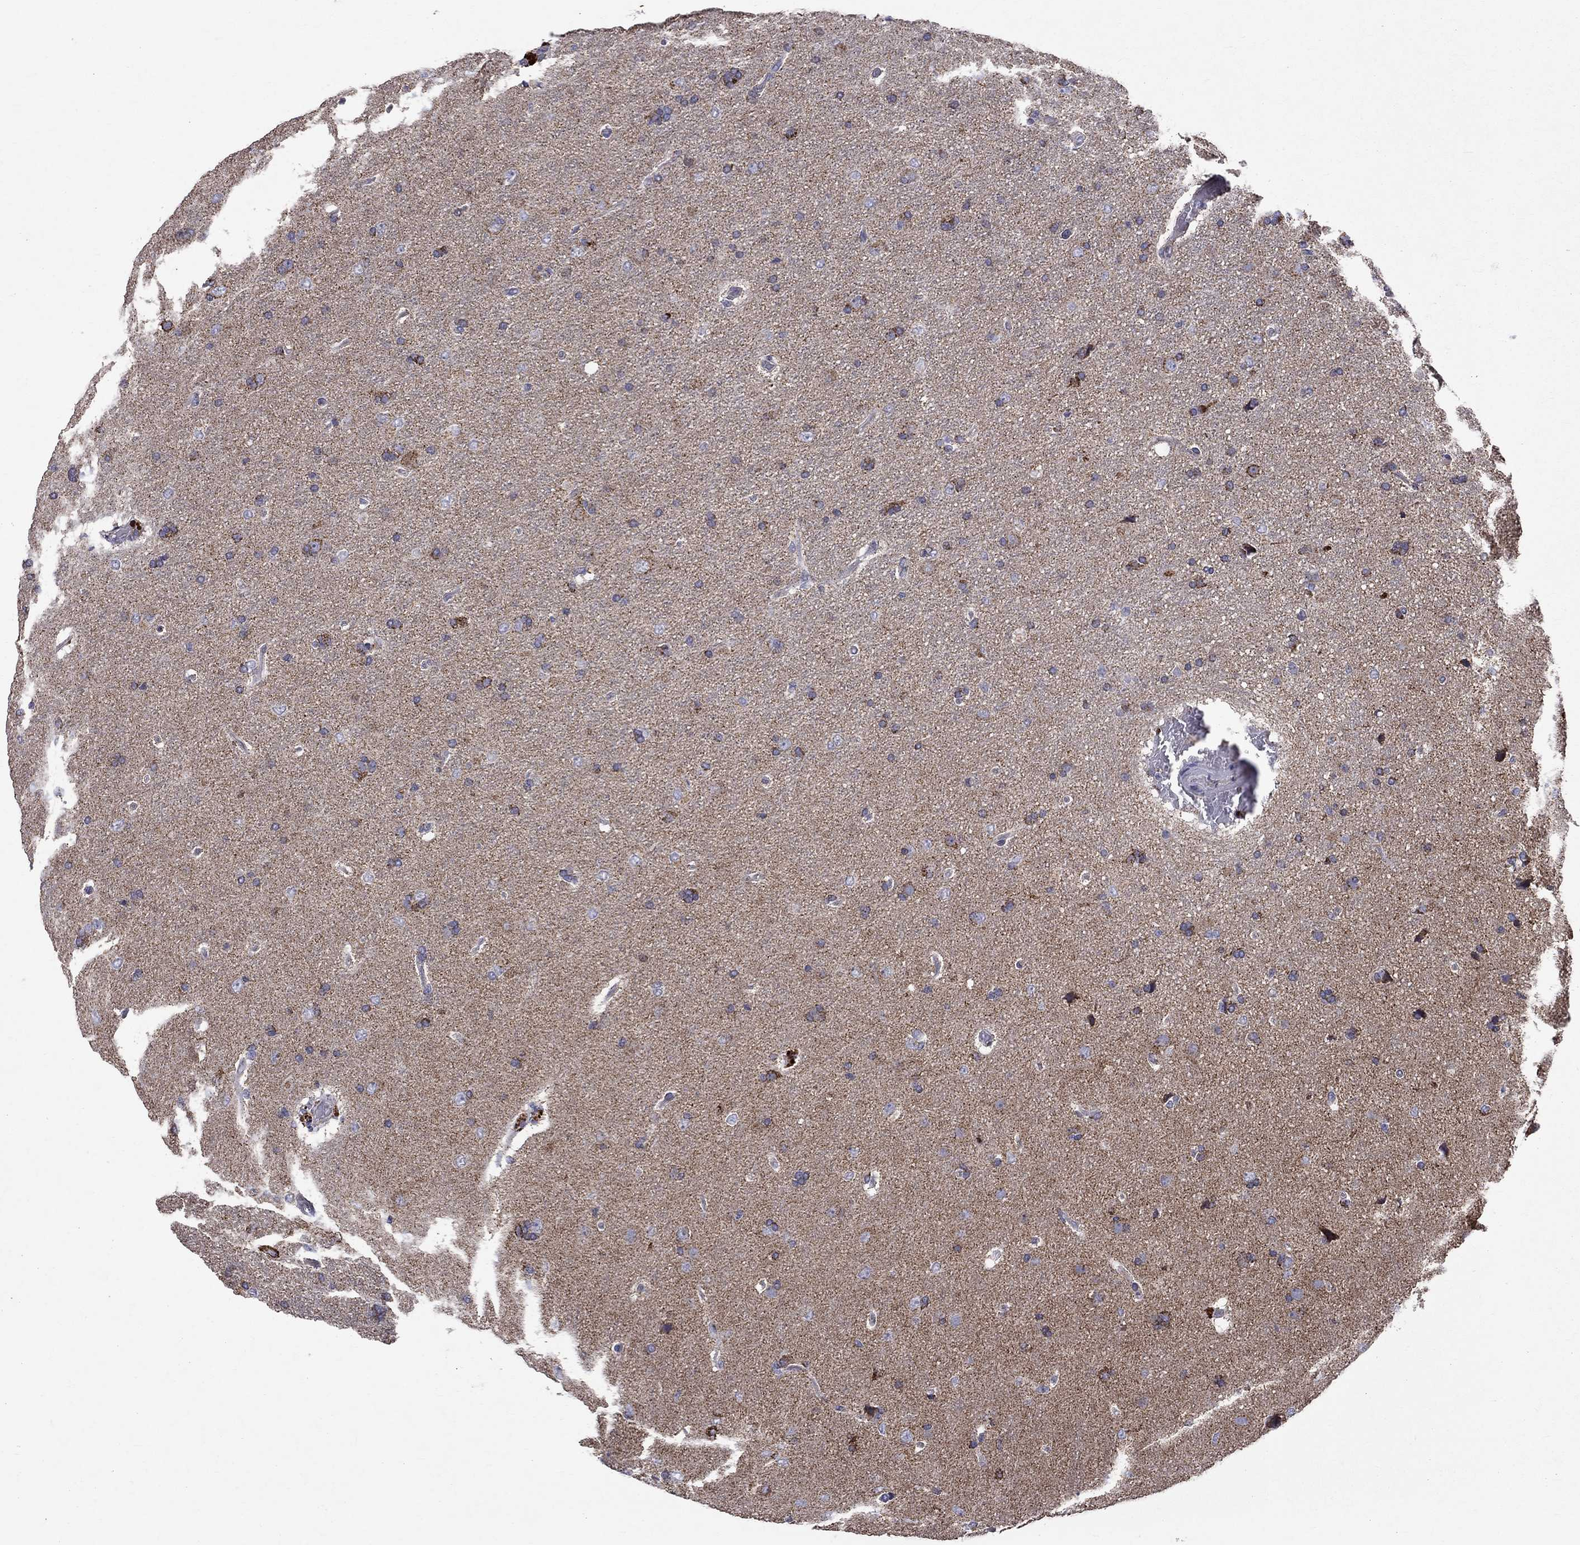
{"staining": {"intensity": "negative", "quantity": "none", "location": "none"}, "tissue": "glioma", "cell_type": "Tumor cells", "image_type": "cancer", "snomed": [{"axis": "morphology", "description": "Glioma, malignant, NOS"}, {"axis": "topography", "description": "Cerebral cortex"}], "caption": "Micrograph shows no protein expression in tumor cells of glioma (malignant) tissue.", "gene": "SLC4A10", "patient": {"sex": "male", "age": 58}}